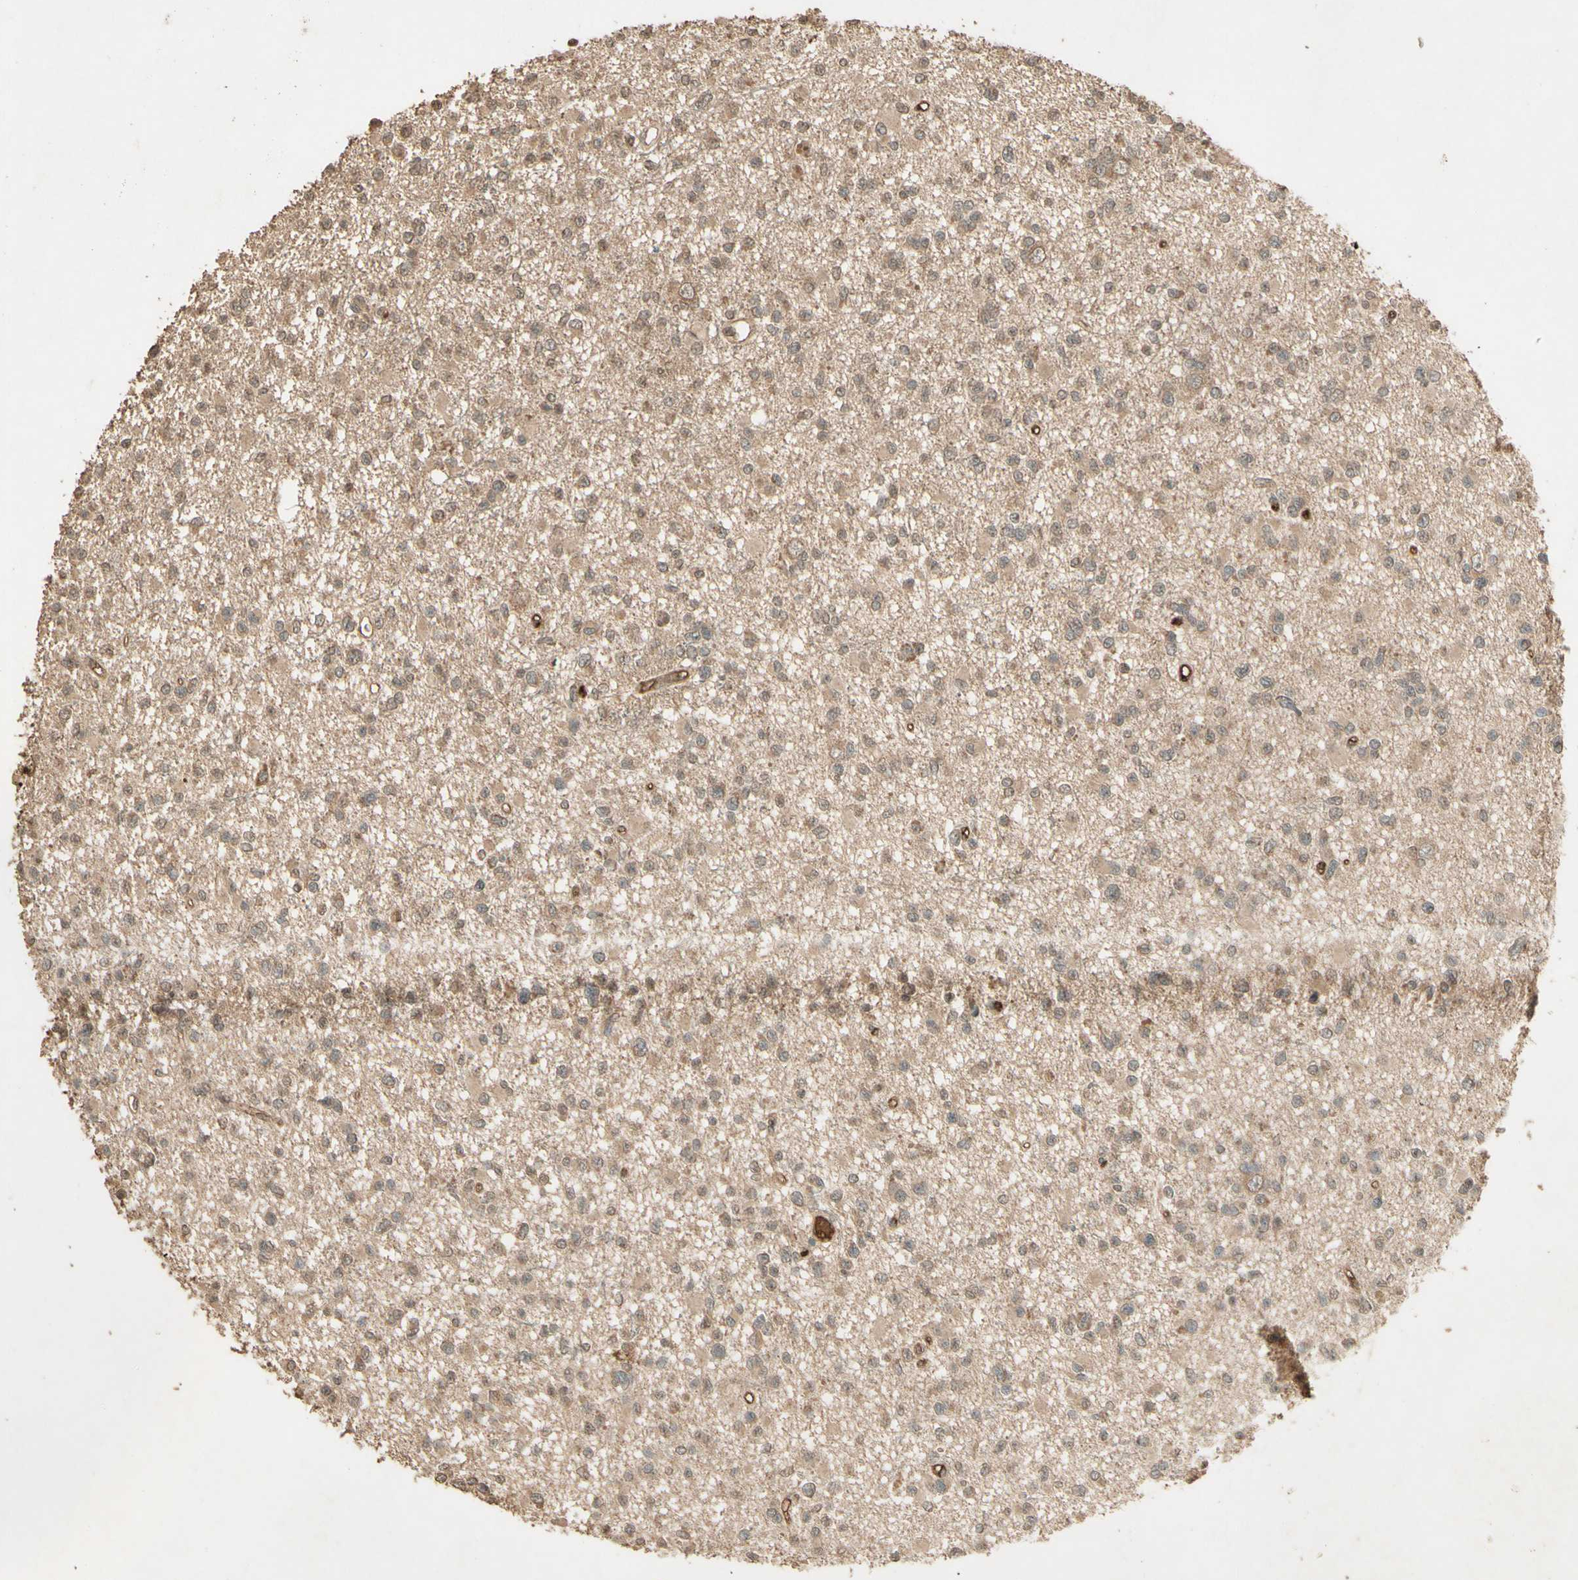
{"staining": {"intensity": "moderate", "quantity": ">75%", "location": "cytoplasmic/membranous"}, "tissue": "glioma", "cell_type": "Tumor cells", "image_type": "cancer", "snomed": [{"axis": "morphology", "description": "Glioma, malignant, Low grade"}, {"axis": "topography", "description": "Brain"}], "caption": "Glioma stained for a protein (brown) displays moderate cytoplasmic/membranous positive staining in approximately >75% of tumor cells.", "gene": "SMAD9", "patient": {"sex": "female", "age": 22}}